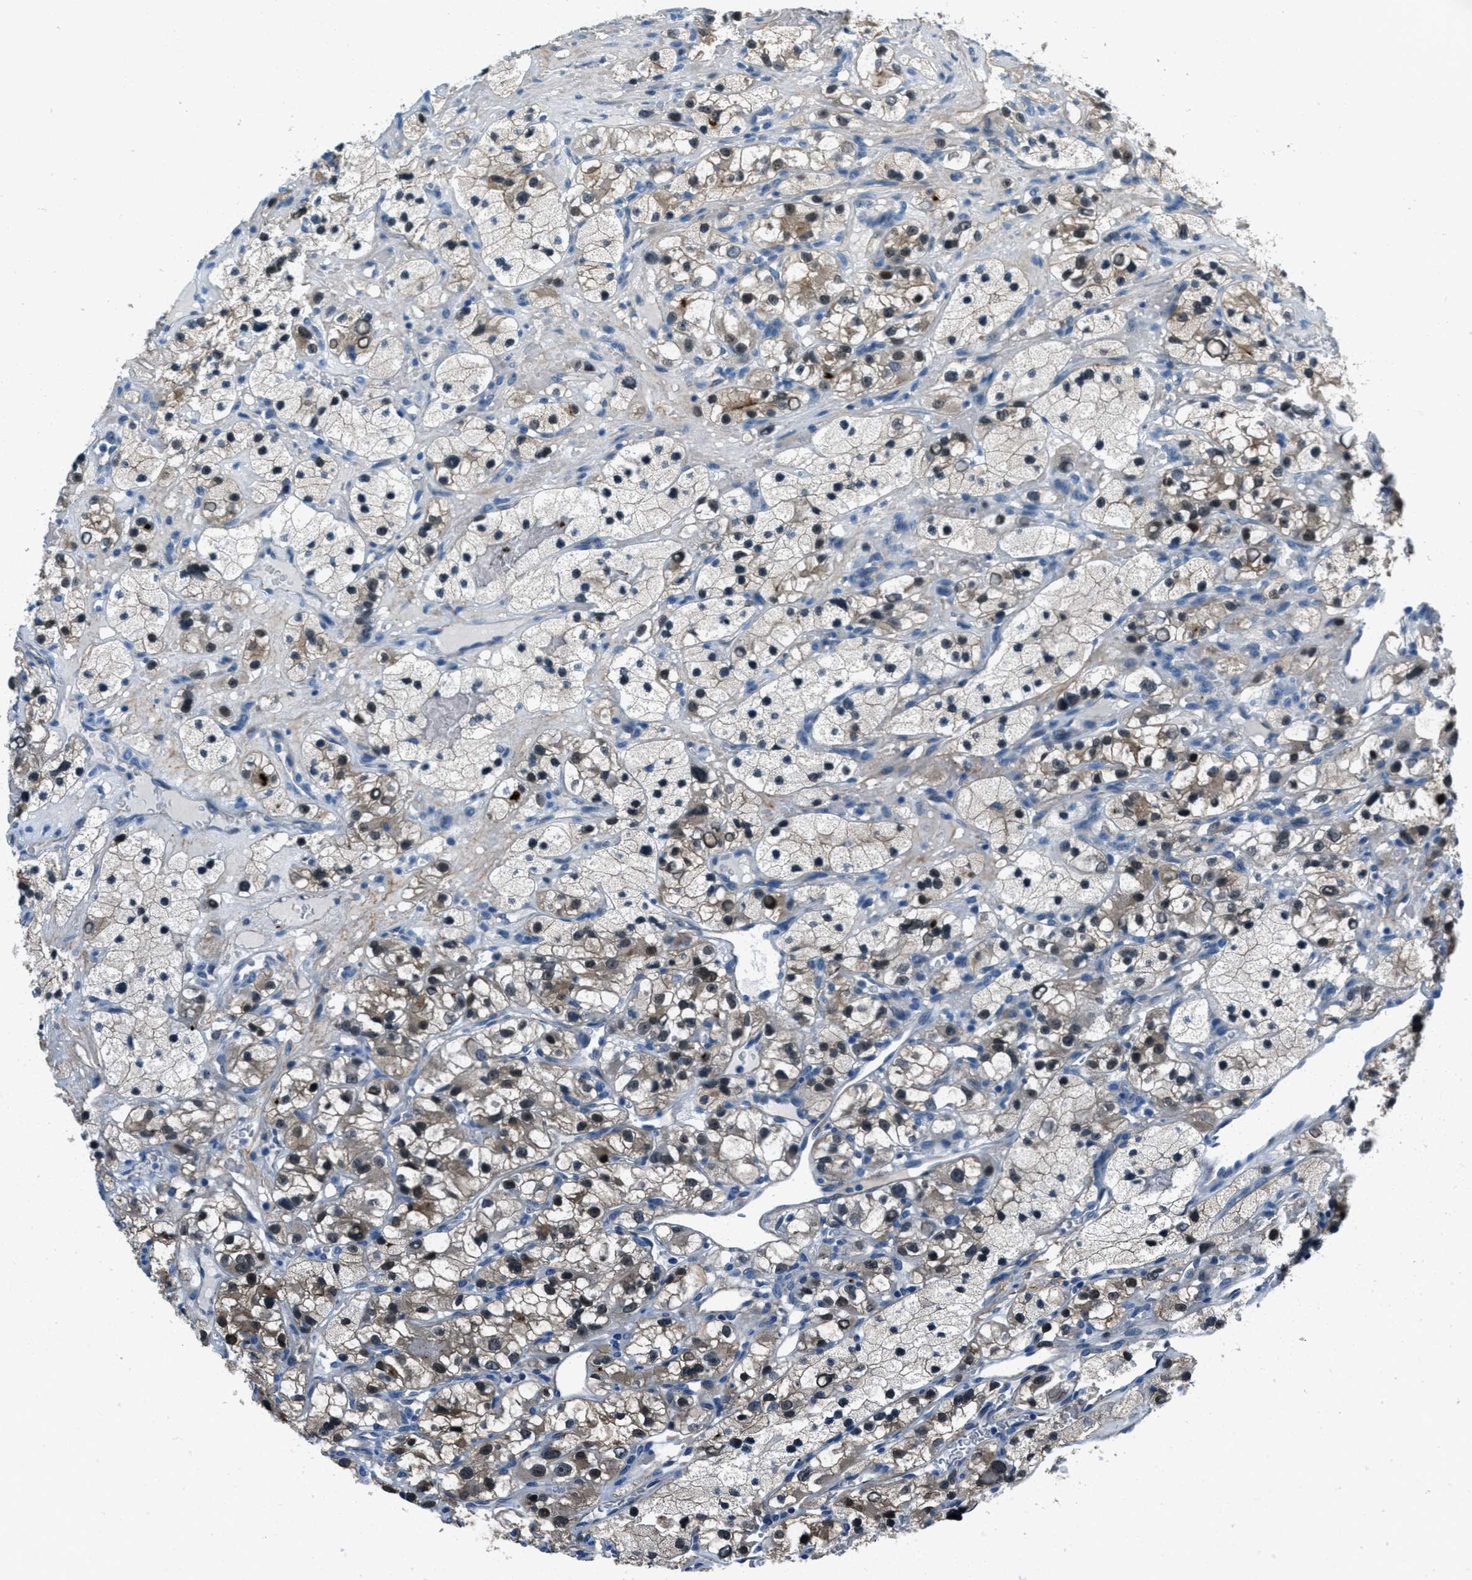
{"staining": {"intensity": "moderate", "quantity": "25%-75%", "location": "nuclear"}, "tissue": "renal cancer", "cell_type": "Tumor cells", "image_type": "cancer", "snomed": [{"axis": "morphology", "description": "Adenocarcinoma, NOS"}, {"axis": "topography", "description": "Kidney"}], "caption": "Immunohistochemical staining of human renal adenocarcinoma shows medium levels of moderate nuclear protein staining in about 25%-75% of tumor cells.", "gene": "FBN1", "patient": {"sex": "female", "age": 57}}